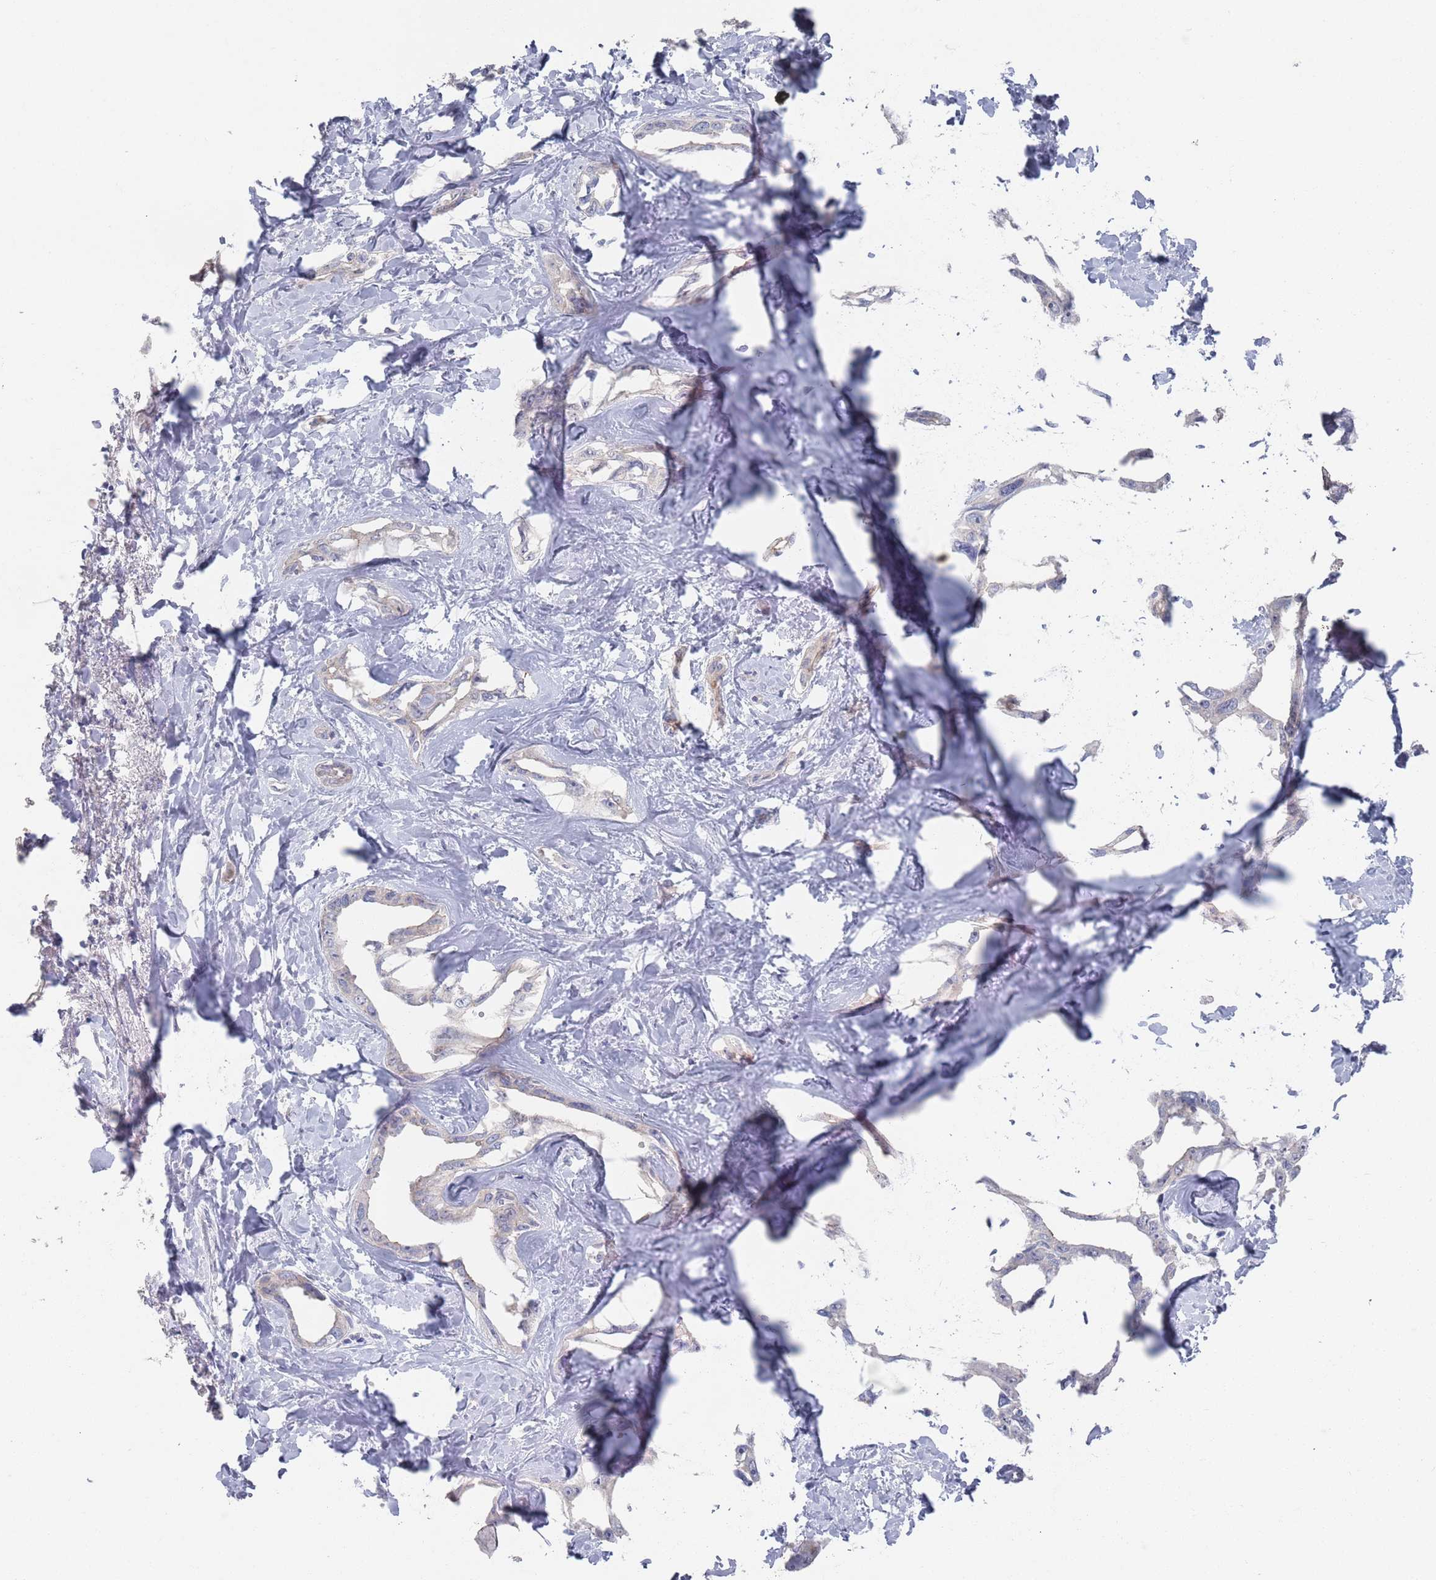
{"staining": {"intensity": "negative", "quantity": "none", "location": "none"}, "tissue": "liver cancer", "cell_type": "Tumor cells", "image_type": "cancer", "snomed": [{"axis": "morphology", "description": "Cholangiocarcinoma"}, {"axis": "topography", "description": "Liver"}], "caption": "Tumor cells show no significant protein positivity in cholangiocarcinoma (liver).", "gene": "PROM2", "patient": {"sex": "male", "age": 59}}